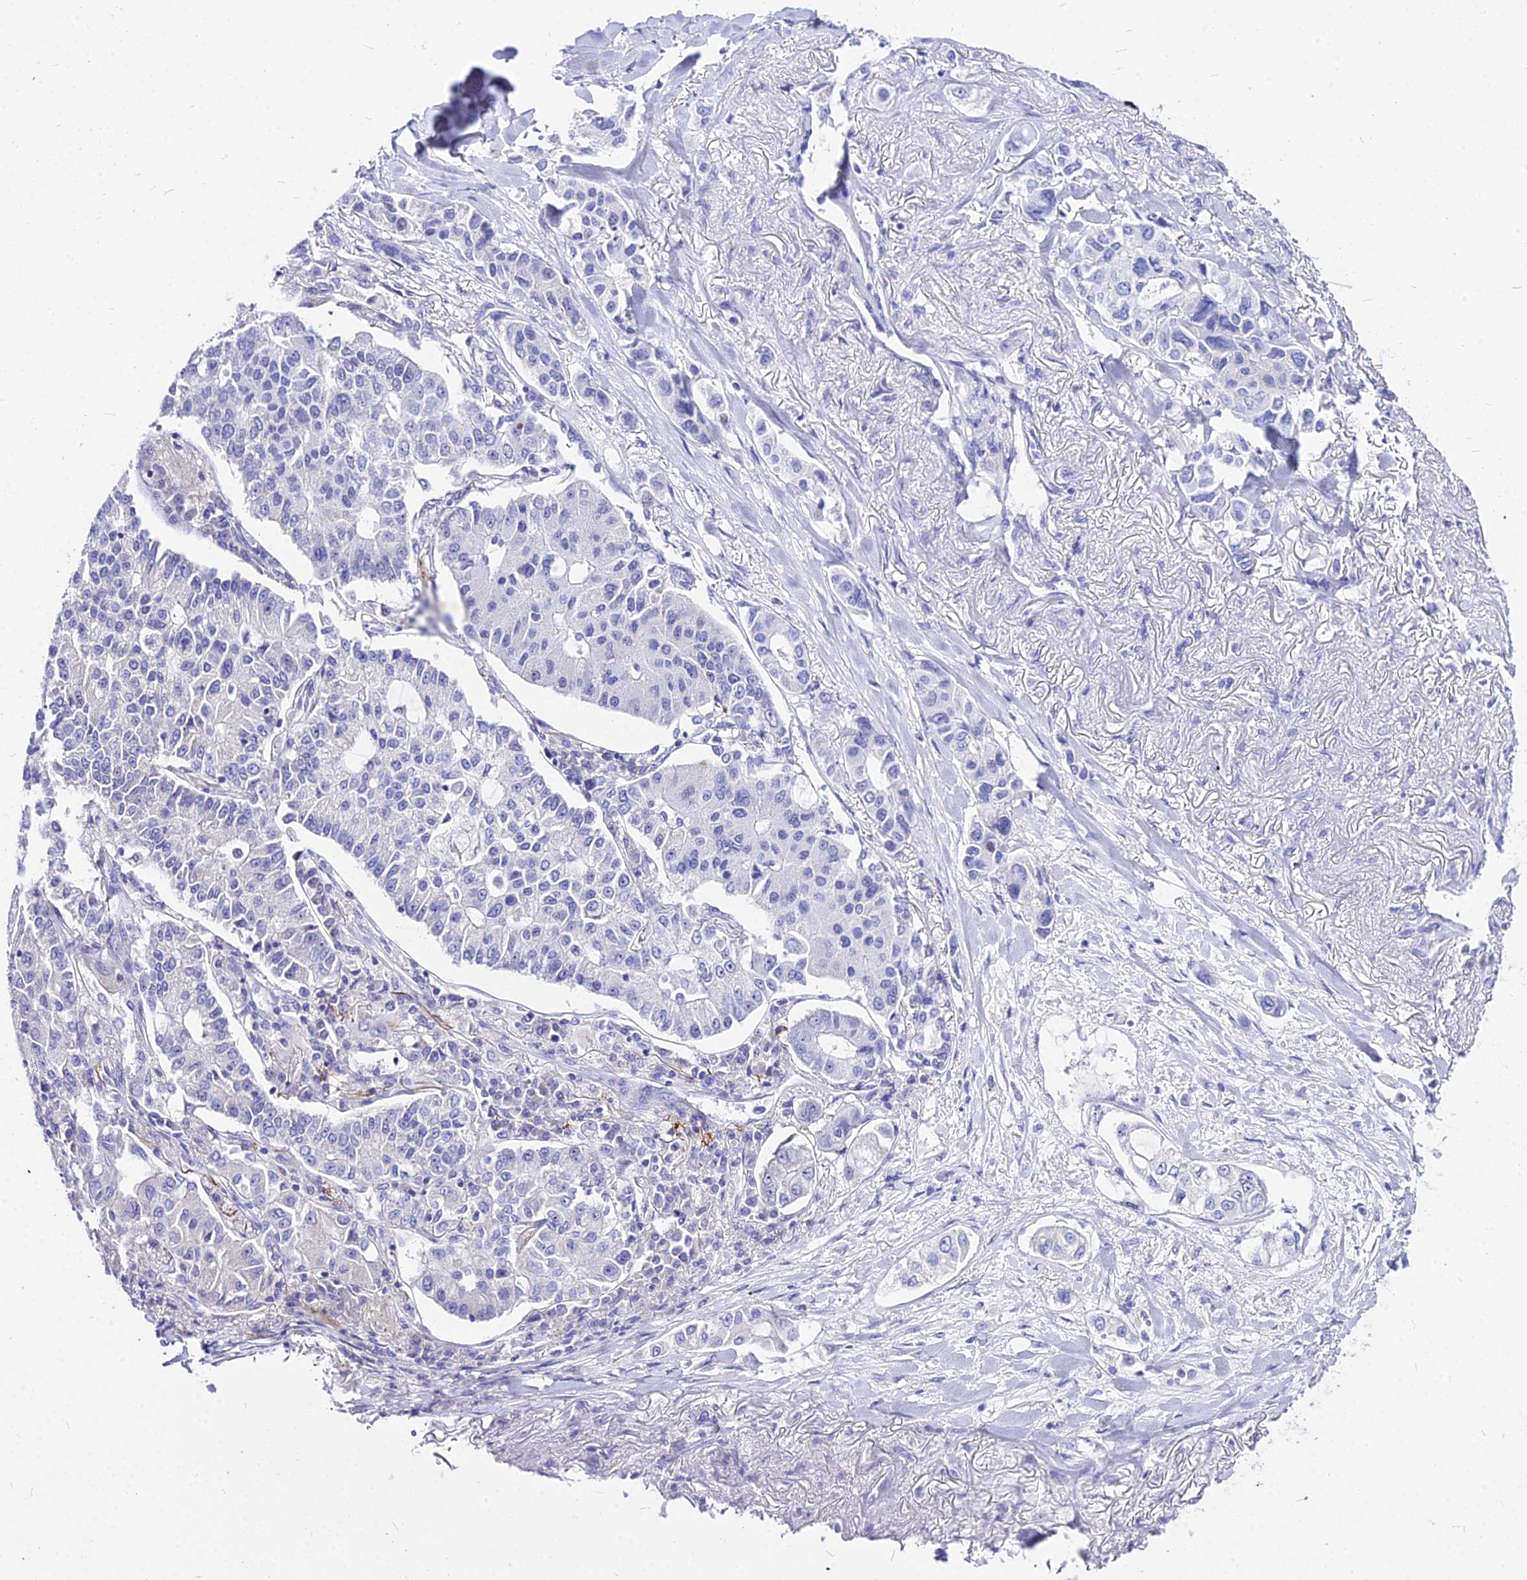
{"staining": {"intensity": "negative", "quantity": "none", "location": "none"}, "tissue": "lung cancer", "cell_type": "Tumor cells", "image_type": "cancer", "snomed": [{"axis": "morphology", "description": "Adenocarcinoma, NOS"}, {"axis": "topography", "description": "Lung"}], "caption": "This micrograph is of adenocarcinoma (lung) stained with immunohistochemistry (IHC) to label a protein in brown with the nuclei are counter-stained blue. There is no staining in tumor cells. The staining was performed using DAB (3,3'-diaminobenzidine) to visualize the protein expression in brown, while the nuclei were stained in blue with hematoxylin (Magnification: 20x).", "gene": "CARD18", "patient": {"sex": "male", "age": 49}}